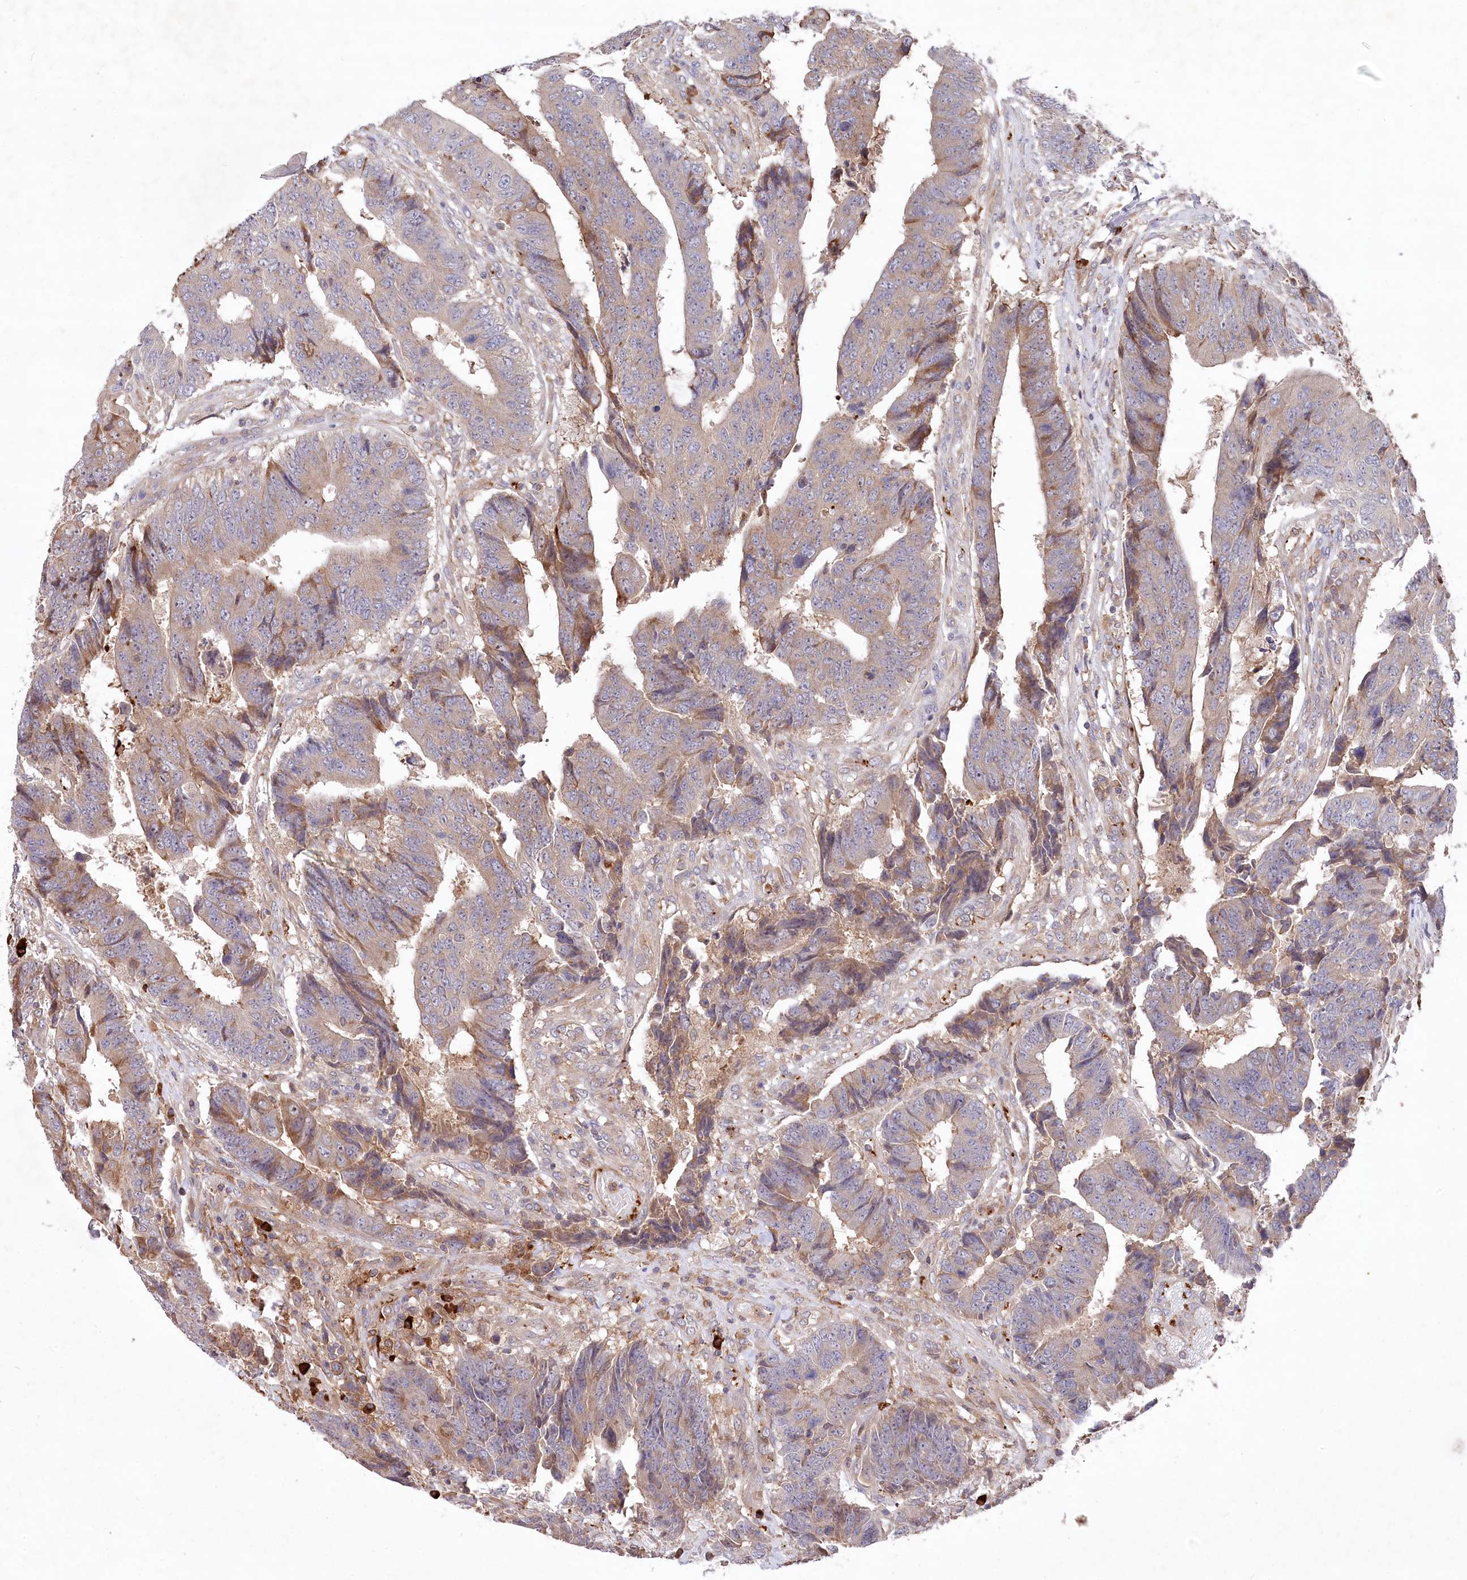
{"staining": {"intensity": "weak", "quantity": ">75%", "location": "cytoplasmic/membranous"}, "tissue": "colorectal cancer", "cell_type": "Tumor cells", "image_type": "cancer", "snomed": [{"axis": "morphology", "description": "Adenocarcinoma, NOS"}, {"axis": "topography", "description": "Rectum"}], "caption": "A low amount of weak cytoplasmic/membranous staining is identified in approximately >75% of tumor cells in colorectal adenocarcinoma tissue.", "gene": "PPP1R21", "patient": {"sex": "male", "age": 84}}